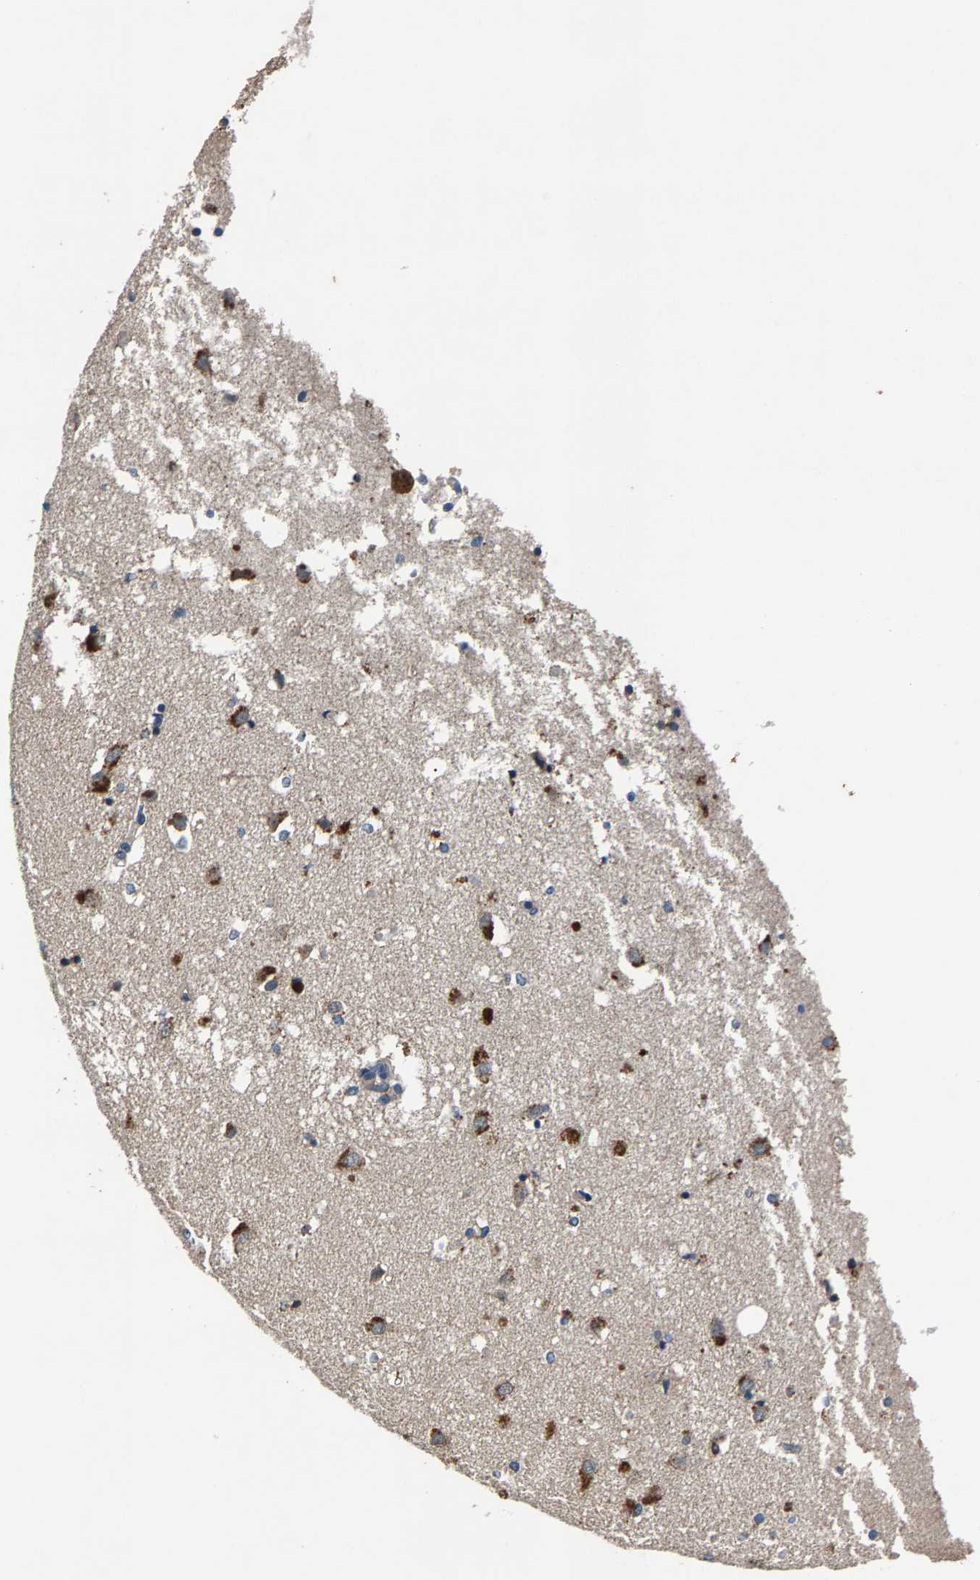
{"staining": {"intensity": "moderate", "quantity": "25%-75%", "location": "cytoplasmic/membranous"}, "tissue": "caudate", "cell_type": "Glial cells", "image_type": "normal", "snomed": [{"axis": "morphology", "description": "Normal tissue, NOS"}, {"axis": "topography", "description": "Lateral ventricle wall"}], "caption": "High-magnification brightfield microscopy of benign caudate stained with DAB (3,3'-diaminobenzidine) (brown) and counterstained with hematoxylin (blue). glial cells exhibit moderate cytoplasmic/membranous positivity is identified in approximately25%-75% of cells. Nuclei are stained in blue.", "gene": "PRXL2C", "patient": {"sex": "male", "age": 70}}